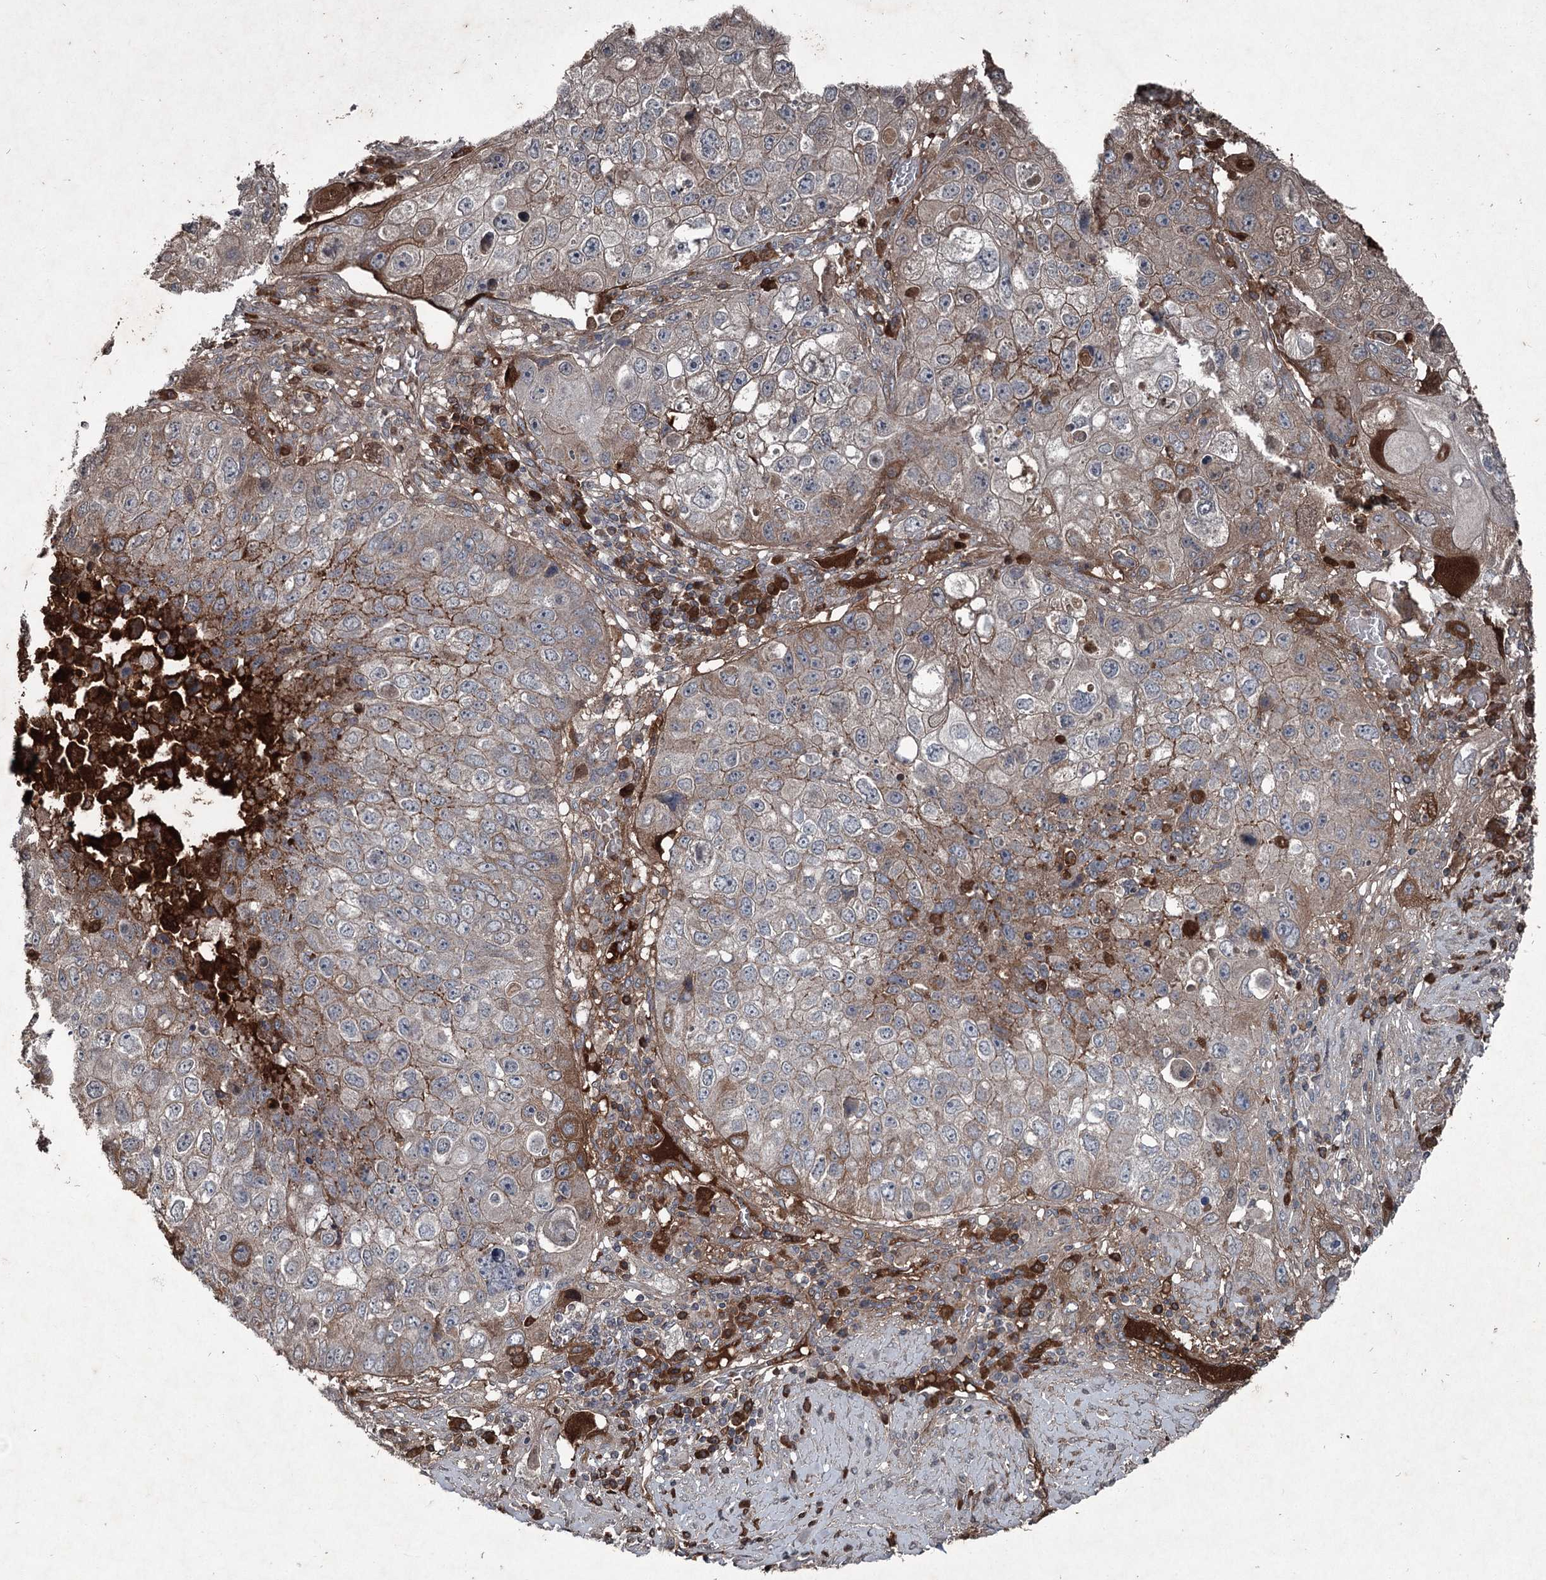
{"staining": {"intensity": "moderate", "quantity": "25%-75%", "location": "cytoplasmic/membranous"}, "tissue": "lung cancer", "cell_type": "Tumor cells", "image_type": "cancer", "snomed": [{"axis": "morphology", "description": "Squamous cell carcinoma, NOS"}, {"axis": "topography", "description": "Lung"}], "caption": "Squamous cell carcinoma (lung) stained for a protein exhibits moderate cytoplasmic/membranous positivity in tumor cells.", "gene": "PGLYRP2", "patient": {"sex": "male", "age": 61}}